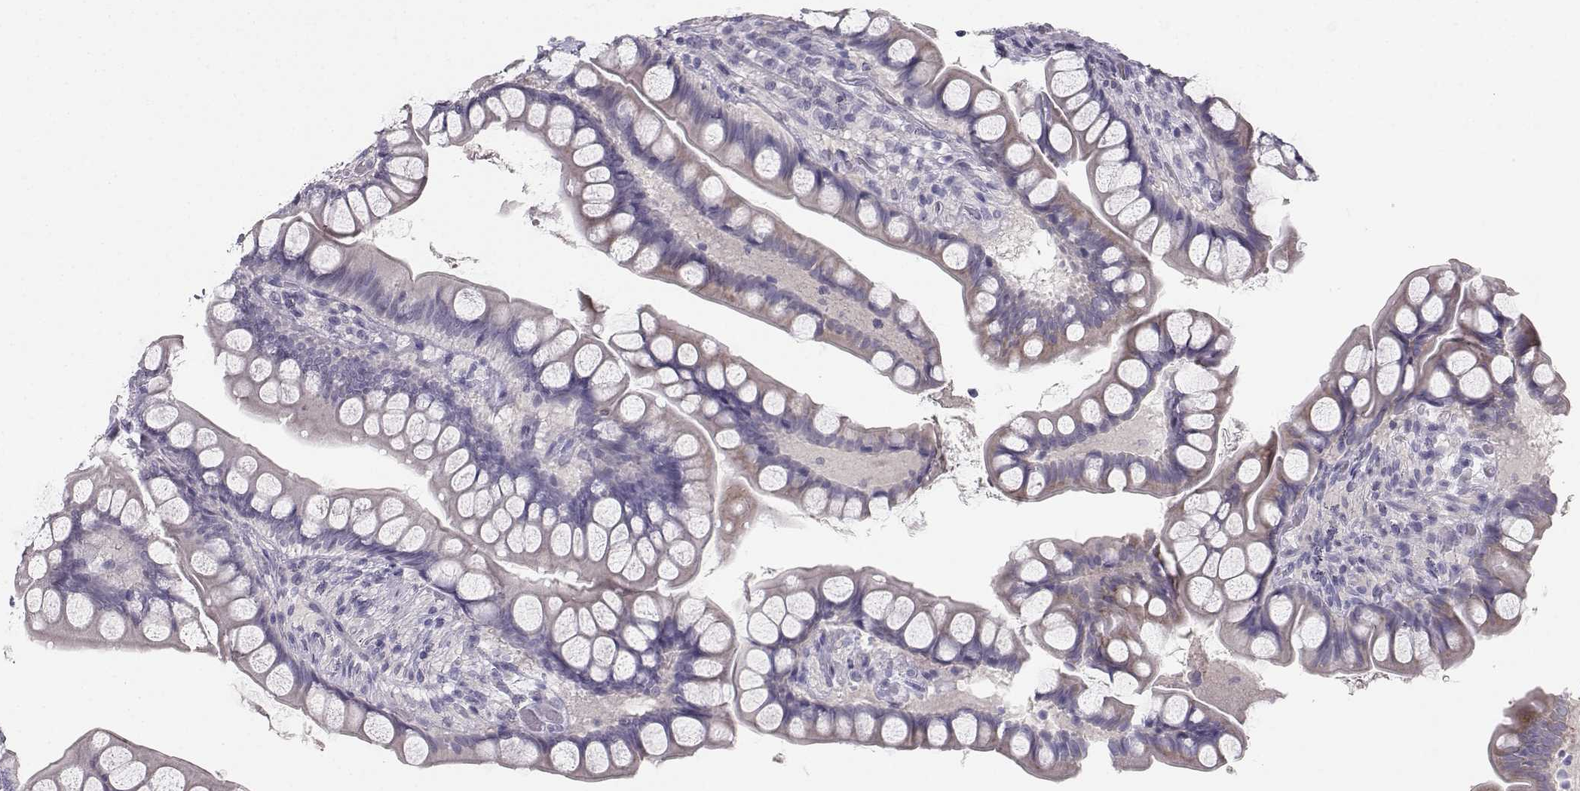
{"staining": {"intensity": "negative", "quantity": "none", "location": "none"}, "tissue": "small intestine", "cell_type": "Glandular cells", "image_type": "normal", "snomed": [{"axis": "morphology", "description": "Normal tissue, NOS"}, {"axis": "topography", "description": "Small intestine"}], "caption": "This micrograph is of unremarkable small intestine stained with immunohistochemistry (IHC) to label a protein in brown with the nuclei are counter-stained blue. There is no expression in glandular cells. (DAB IHC, high magnification).", "gene": "SYCE1", "patient": {"sex": "male", "age": 70}}